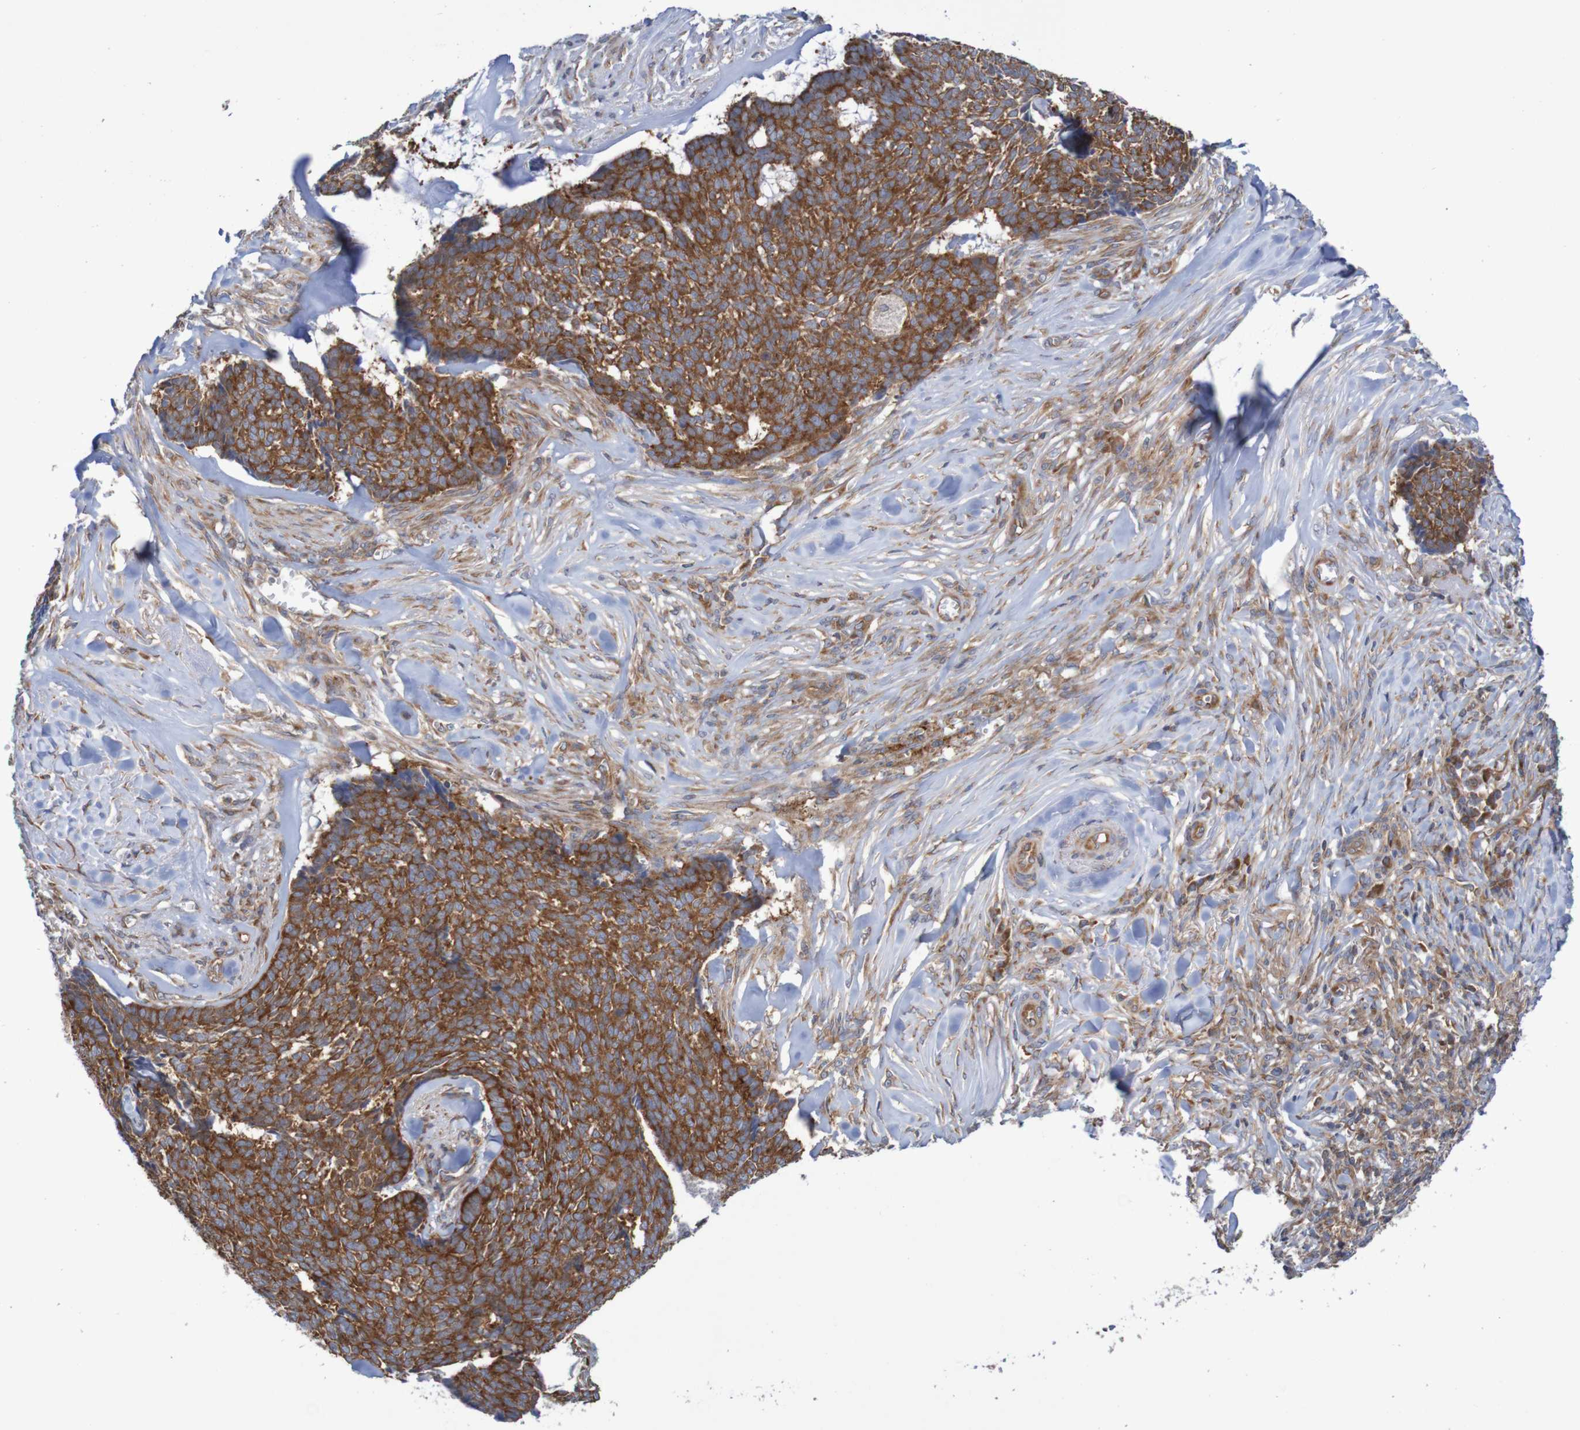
{"staining": {"intensity": "strong", "quantity": ">75%", "location": "cytoplasmic/membranous"}, "tissue": "skin cancer", "cell_type": "Tumor cells", "image_type": "cancer", "snomed": [{"axis": "morphology", "description": "Basal cell carcinoma"}, {"axis": "topography", "description": "Skin"}], "caption": "Immunohistochemical staining of human skin cancer exhibits high levels of strong cytoplasmic/membranous staining in approximately >75% of tumor cells.", "gene": "LRRC47", "patient": {"sex": "male", "age": 84}}